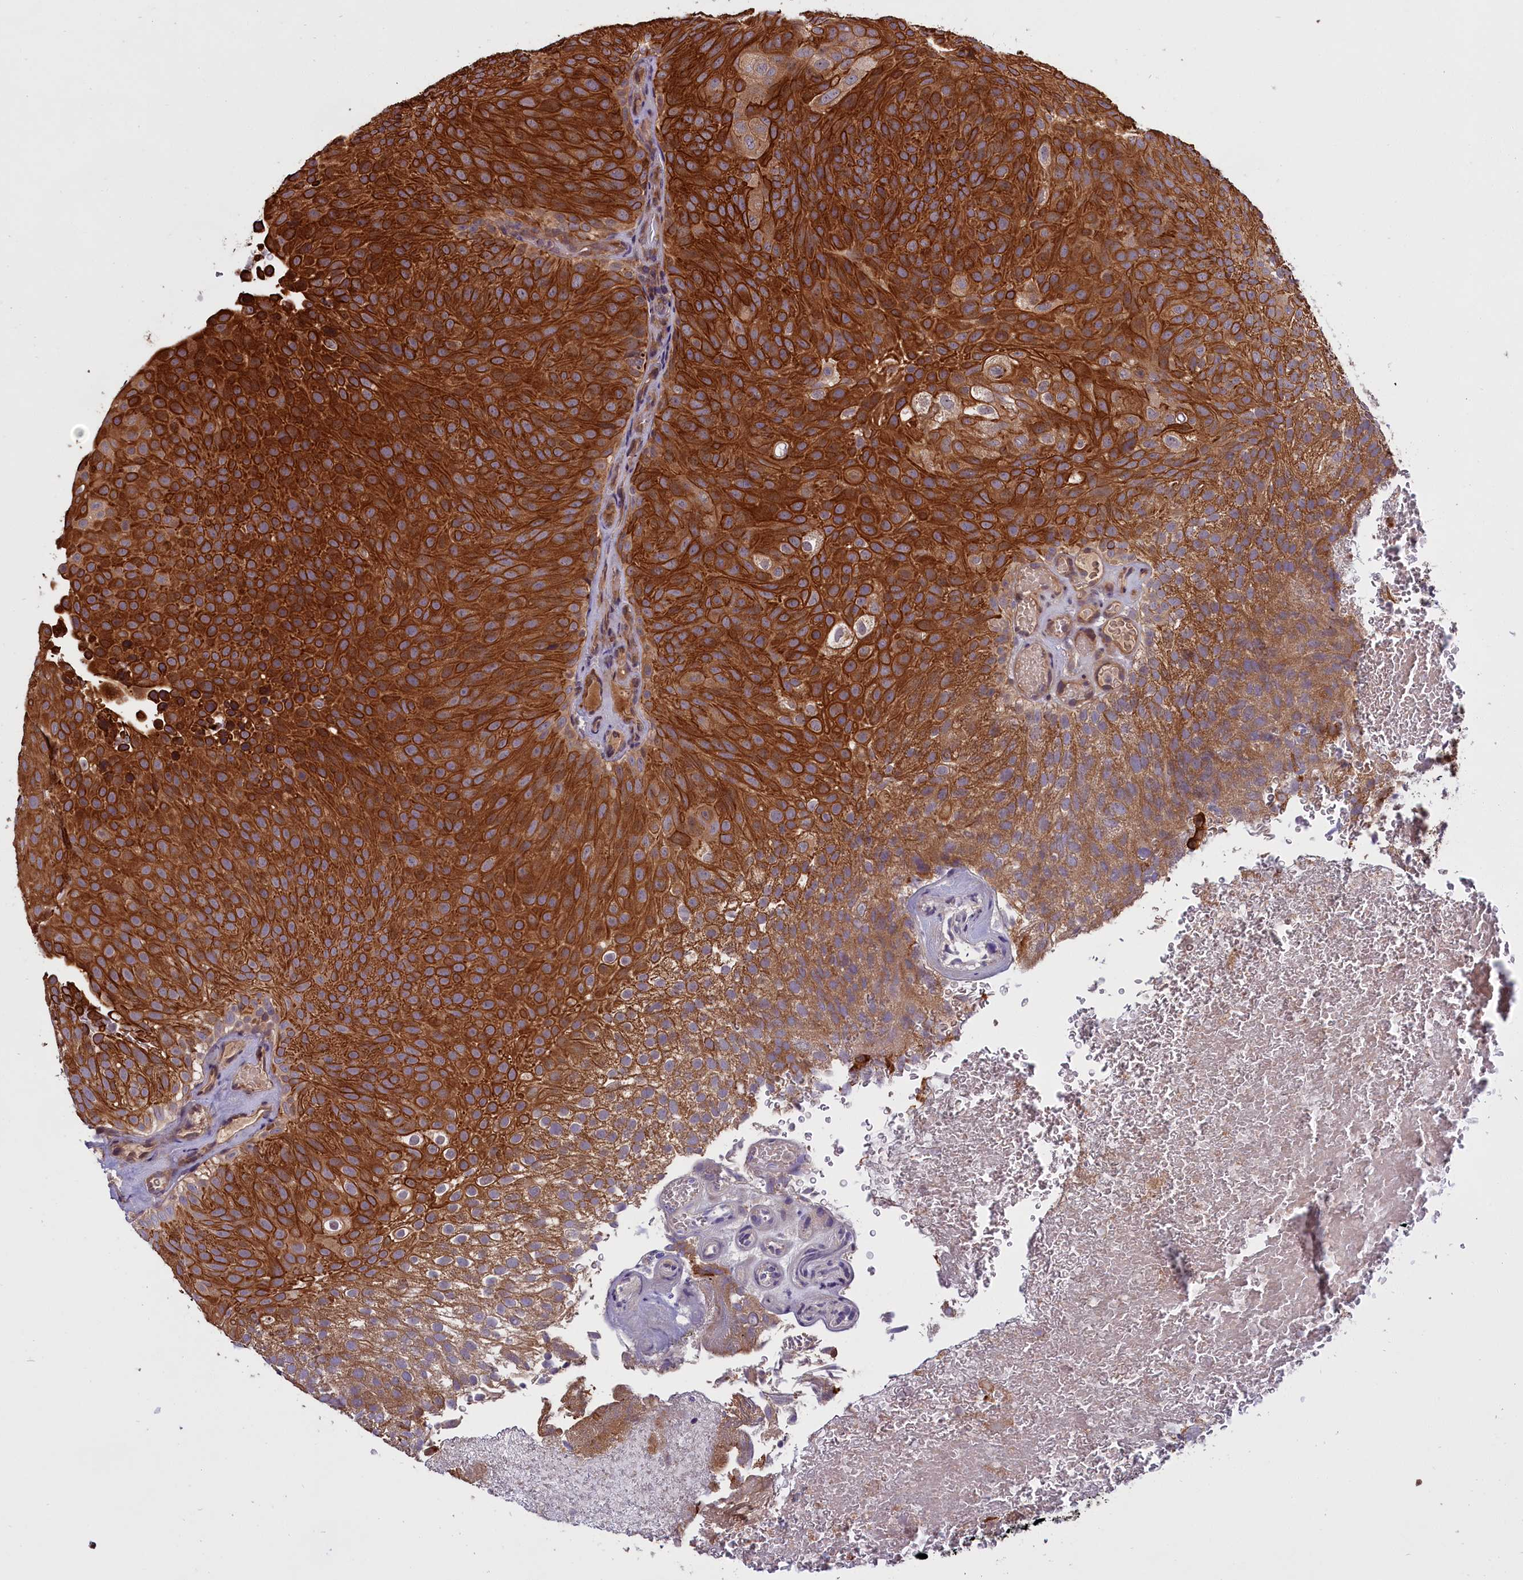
{"staining": {"intensity": "strong", "quantity": ">75%", "location": "cytoplasmic/membranous"}, "tissue": "urothelial cancer", "cell_type": "Tumor cells", "image_type": "cancer", "snomed": [{"axis": "morphology", "description": "Urothelial carcinoma, Low grade"}, {"axis": "topography", "description": "Urinary bladder"}], "caption": "Tumor cells exhibit high levels of strong cytoplasmic/membranous positivity in about >75% of cells in human urothelial cancer.", "gene": "DENND1B", "patient": {"sex": "male", "age": 78}}